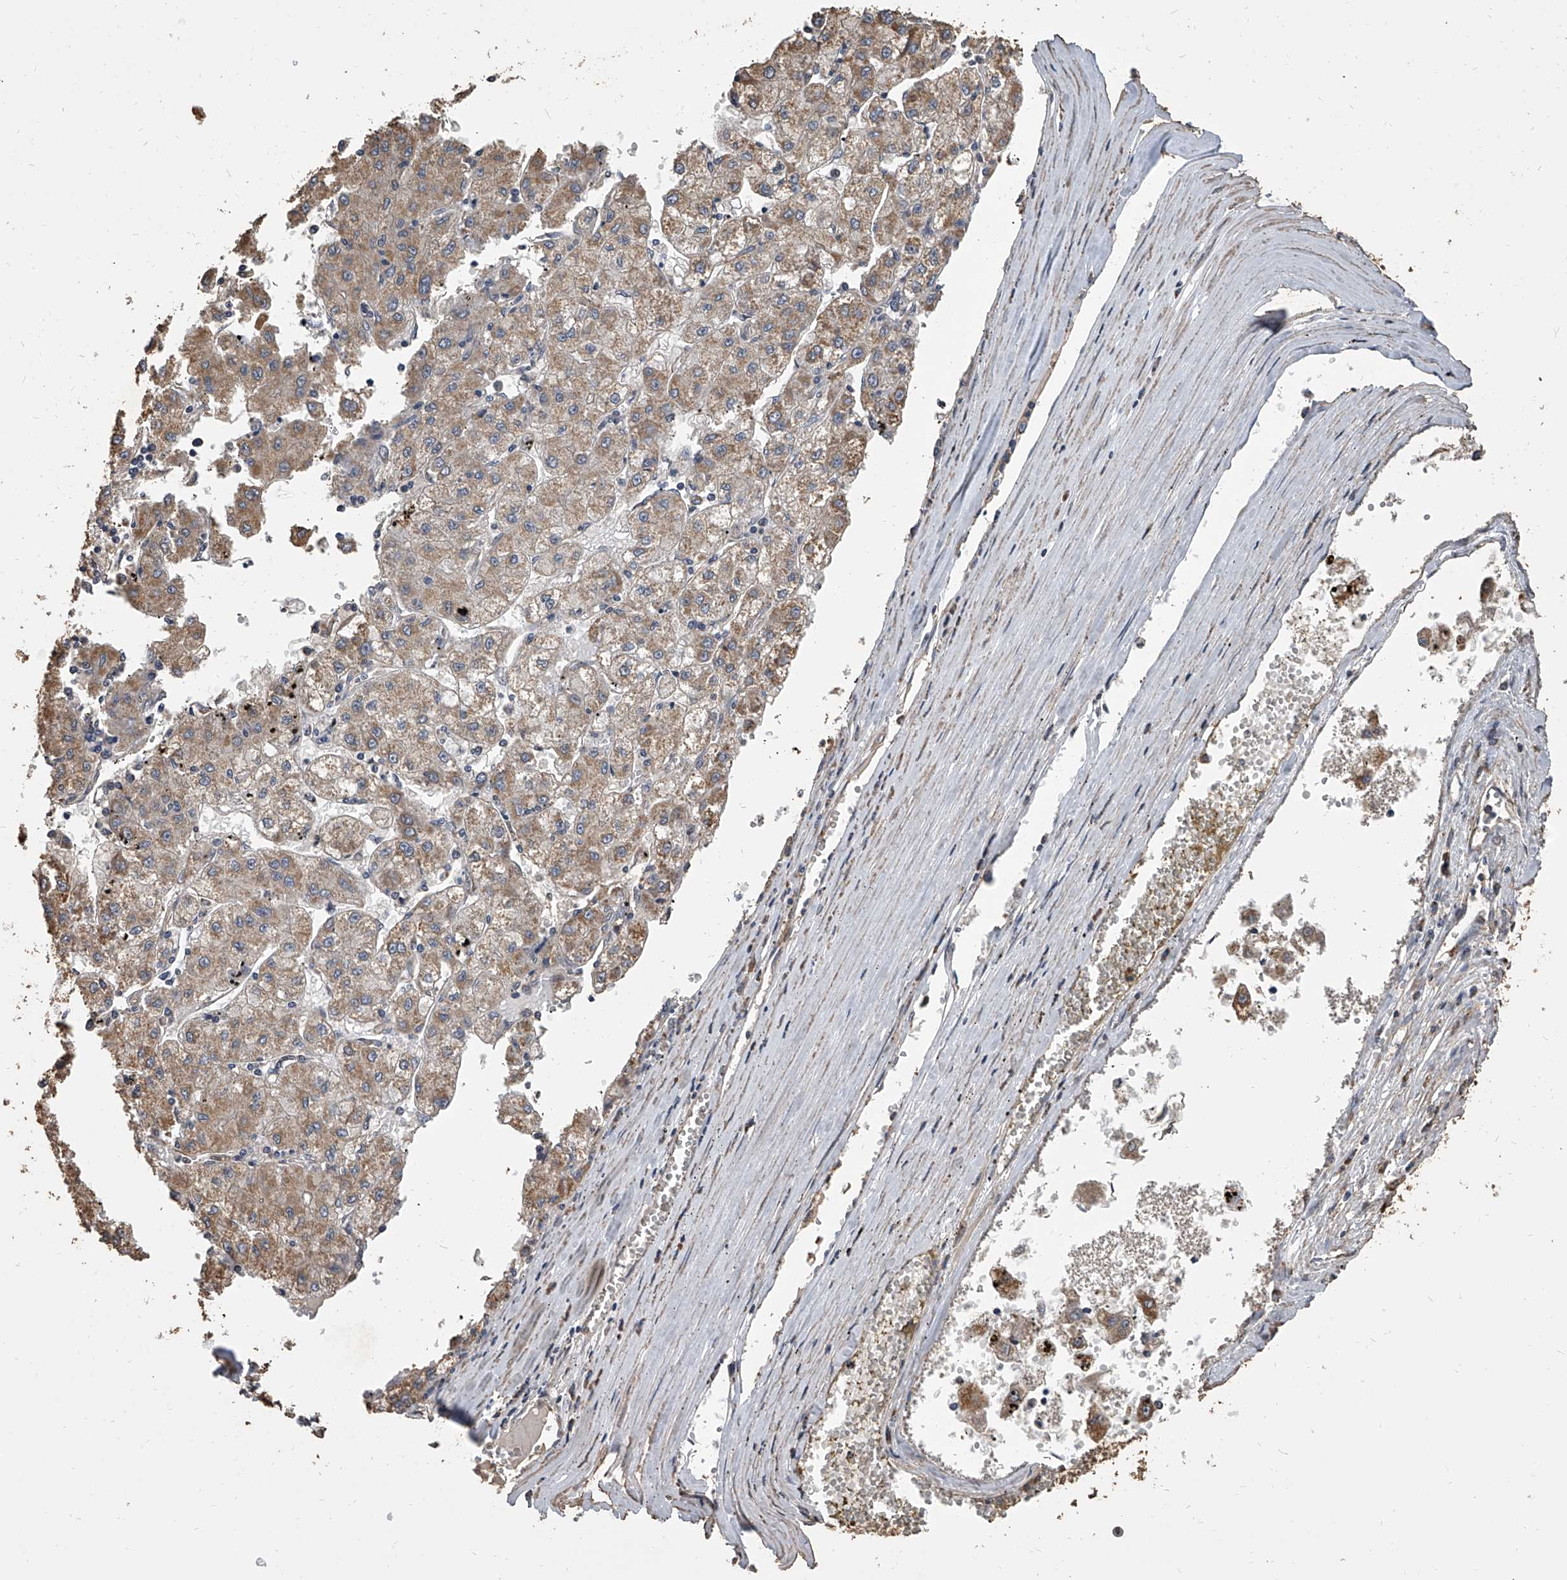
{"staining": {"intensity": "moderate", "quantity": ">75%", "location": "cytoplasmic/membranous"}, "tissue": "liver cancer", "cell_type": "Tumor cells", "image_type": "cancer", "snomed": [{"axis": "morphology", "description": "Carcinoma, Hepatocellular, NOS"}, {"axis": "topography", "description": "Liver"}], "caption": "A brown stain labels moderate cytoplasmic/membranous expression of a protein in liver hepatocellular carcinoma tumor cells.", "gene": "MRPL28", "patient": {"sex": "male", "age": 72}}